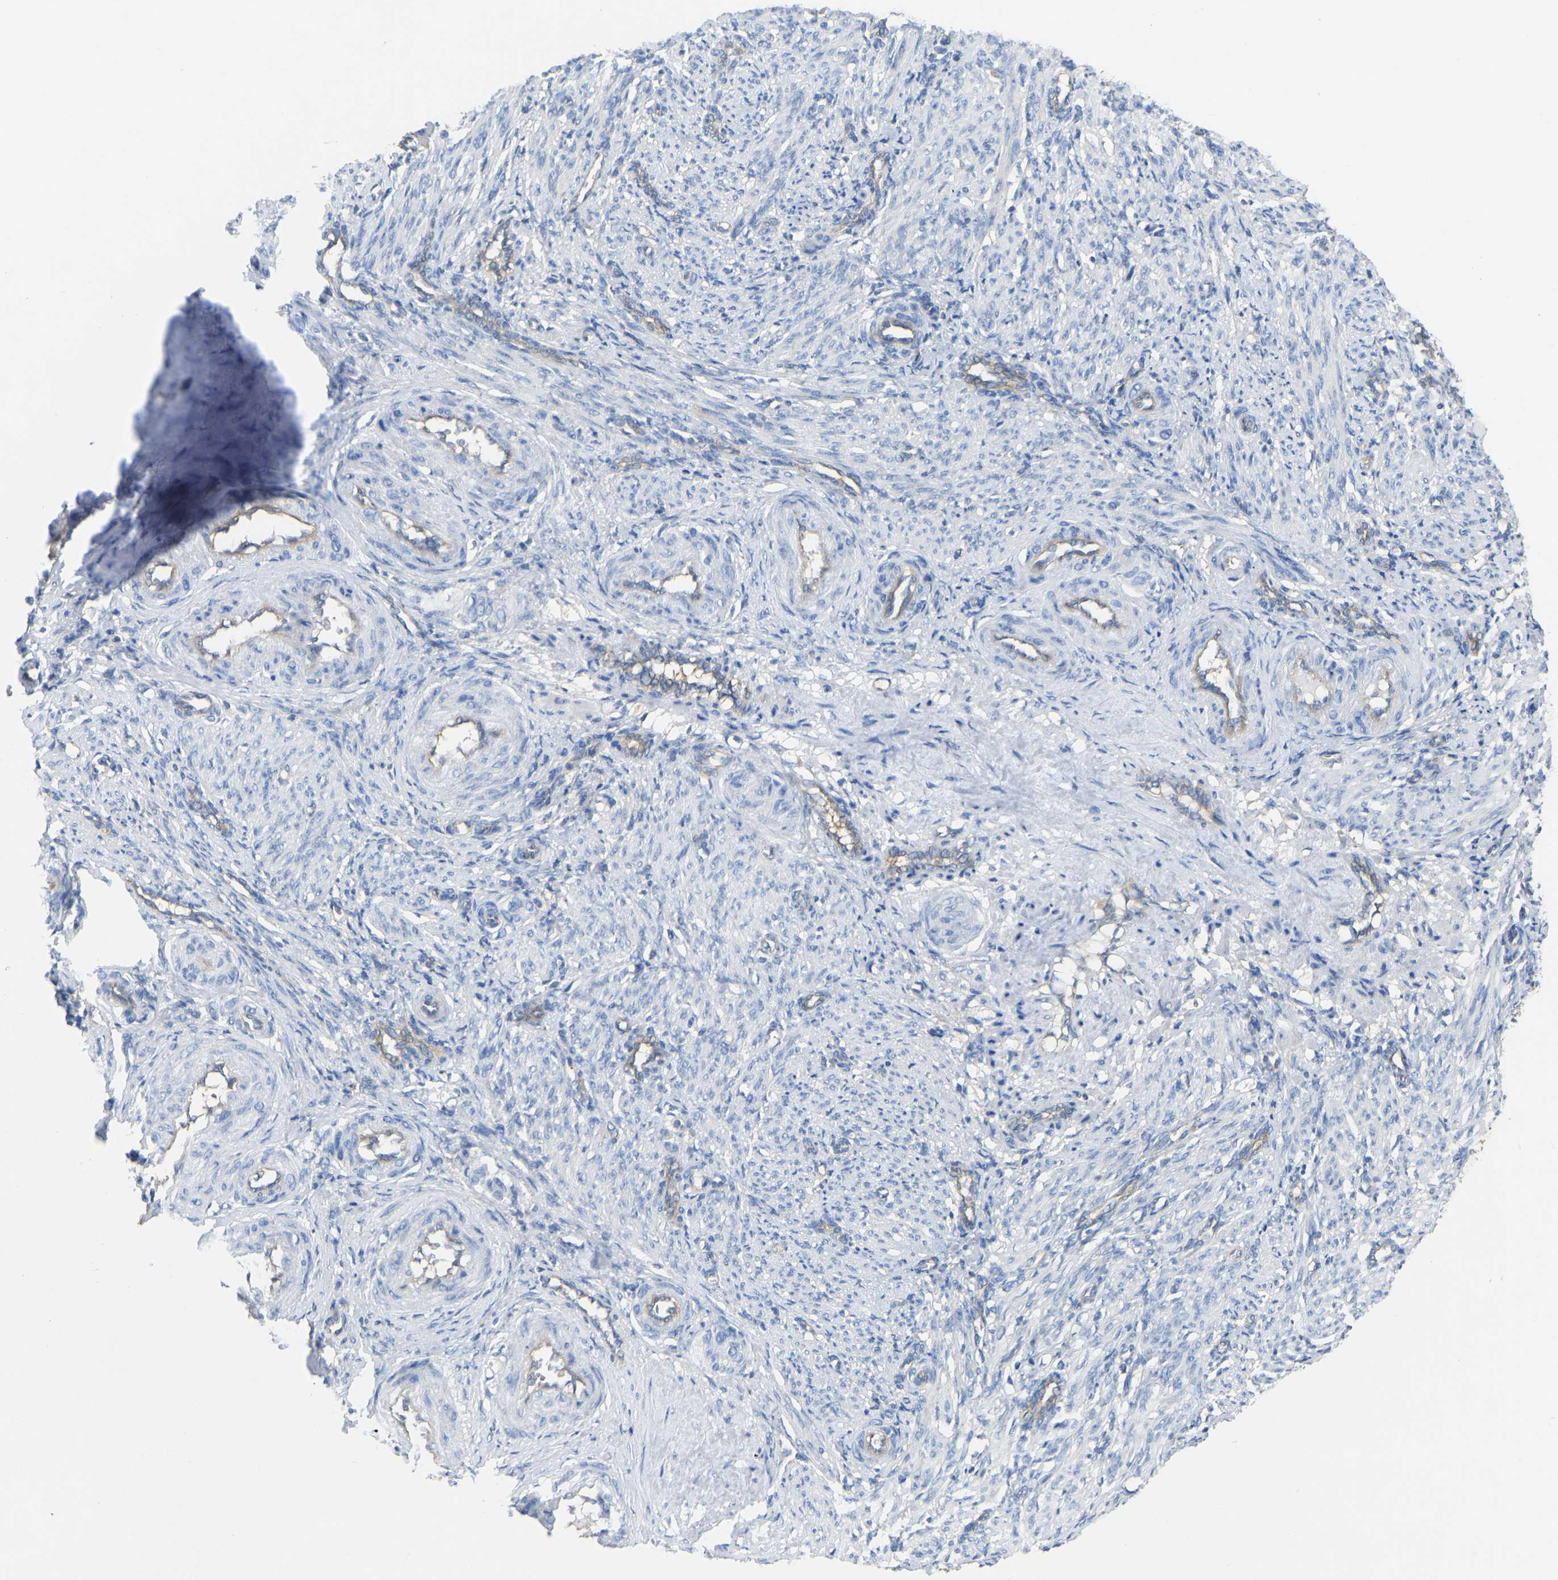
{"staining": {"intensity": "negative", "quantity": "none", "location": "none"}, "tissue": "smooth muscle", "cell_type": "Smooth muscle cells", "image_type": "normal", "snomed": [{"axis": "morphology", "description": "Normal tissue, NOS"}, {"axis": "topography", "description": "Endometrium"}], "caption": "Immunohistochemistry (IHC) of unremarkable smooth muscle demonstrates no staining in smooth muscle cells.", "gene": "PPP3CA", "patient": {"sex": "female", "age": 33}}